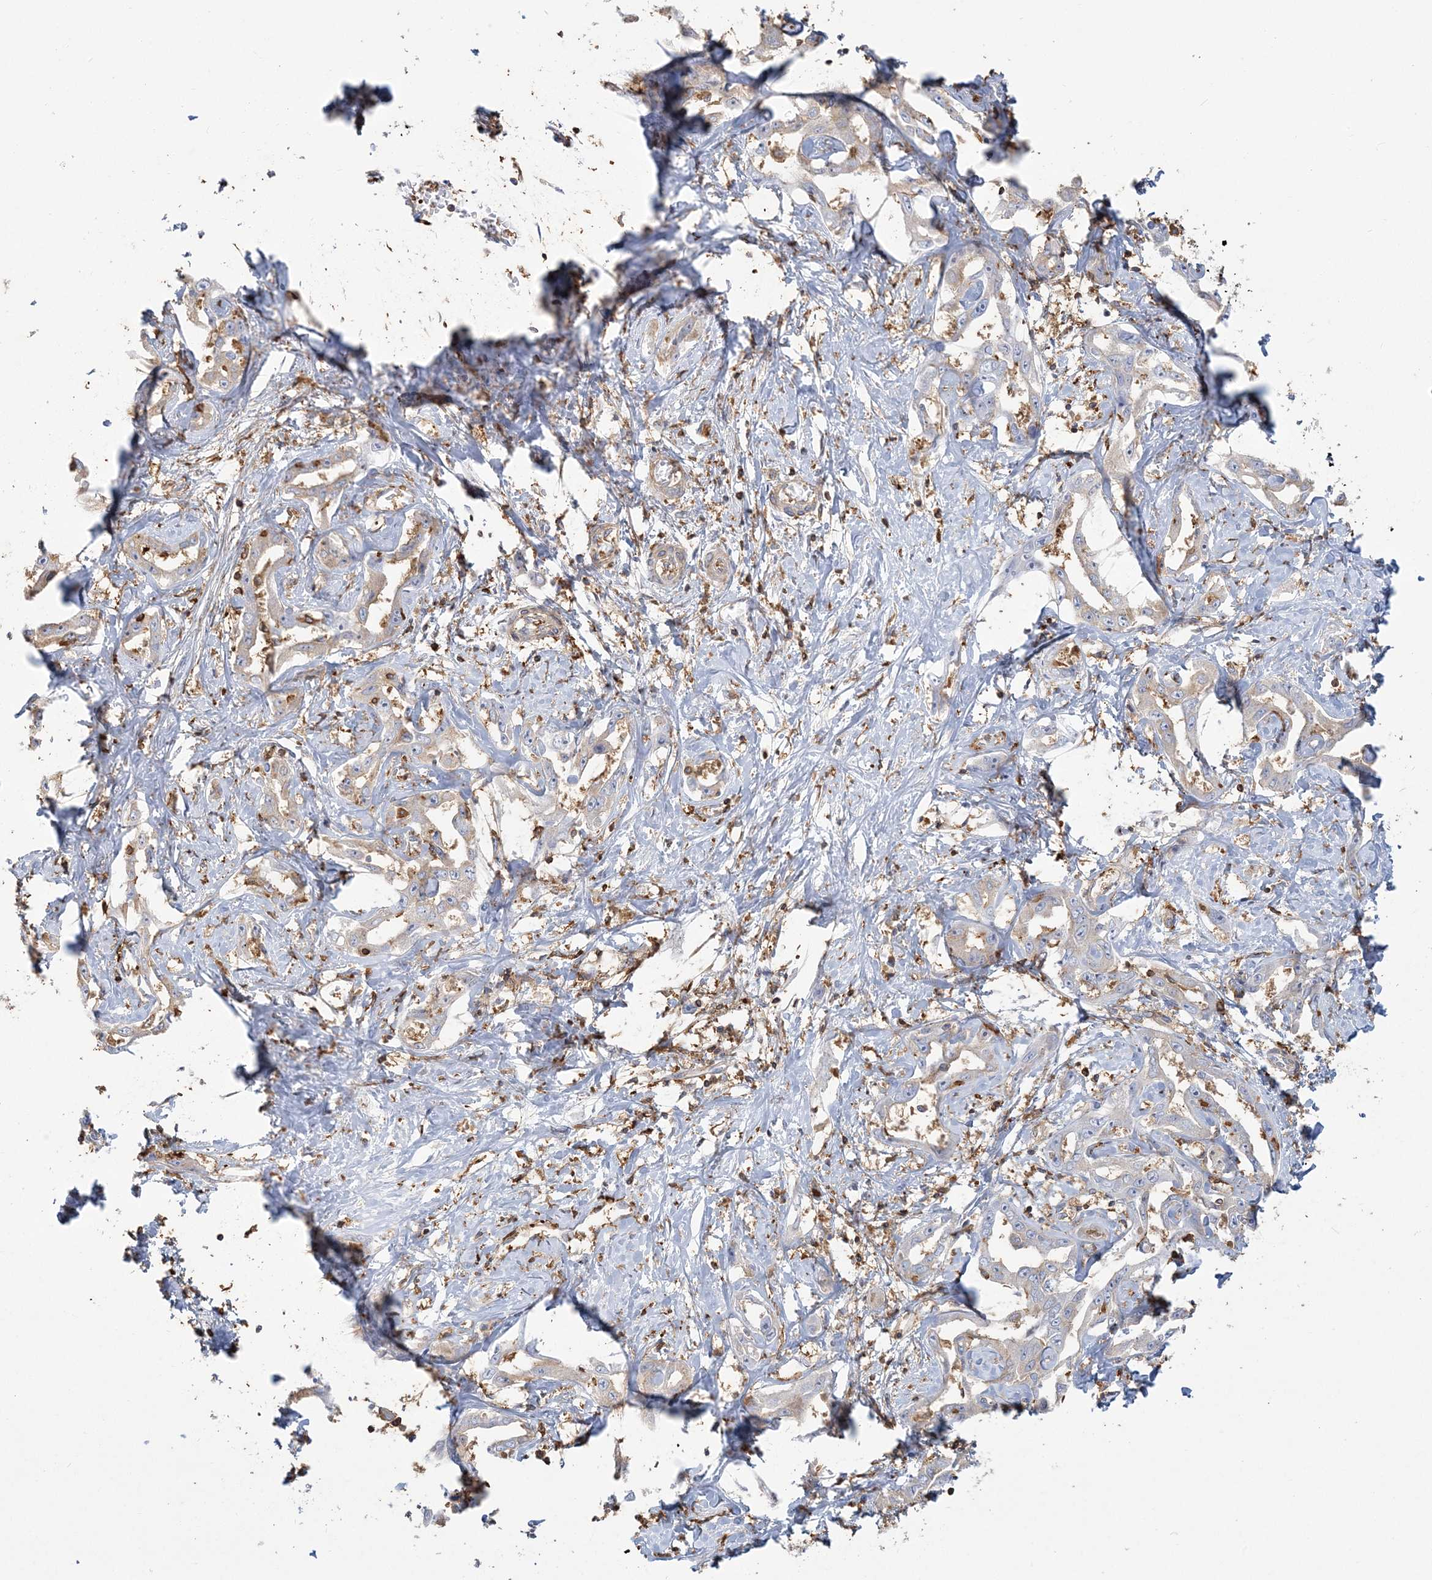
{"staining": {"intensity": "weak", "quantity": "<25%", "location": "cytoplasmic/membranous"}, "tissue": "liver cancer", "cell_type": "Tumor cells", "image_type": "cancer", "snomed": [{"axis": "morphology", "description": "Cholangiocarcinoma"}, {"axis": "topography", "description": "Liver"}], "caption": "An immunohistochemistry (IHC) image of liver cancer is shown. There is no staining in tumor cells of liver cancer. (DAB (3,3'-diaminobenzidine) immunohistochemistry (IHC) visualized using brightfield microscopy, high magnification).", "gene": "ANKS1A", "patient": {"sex": "male", "age": 59}}